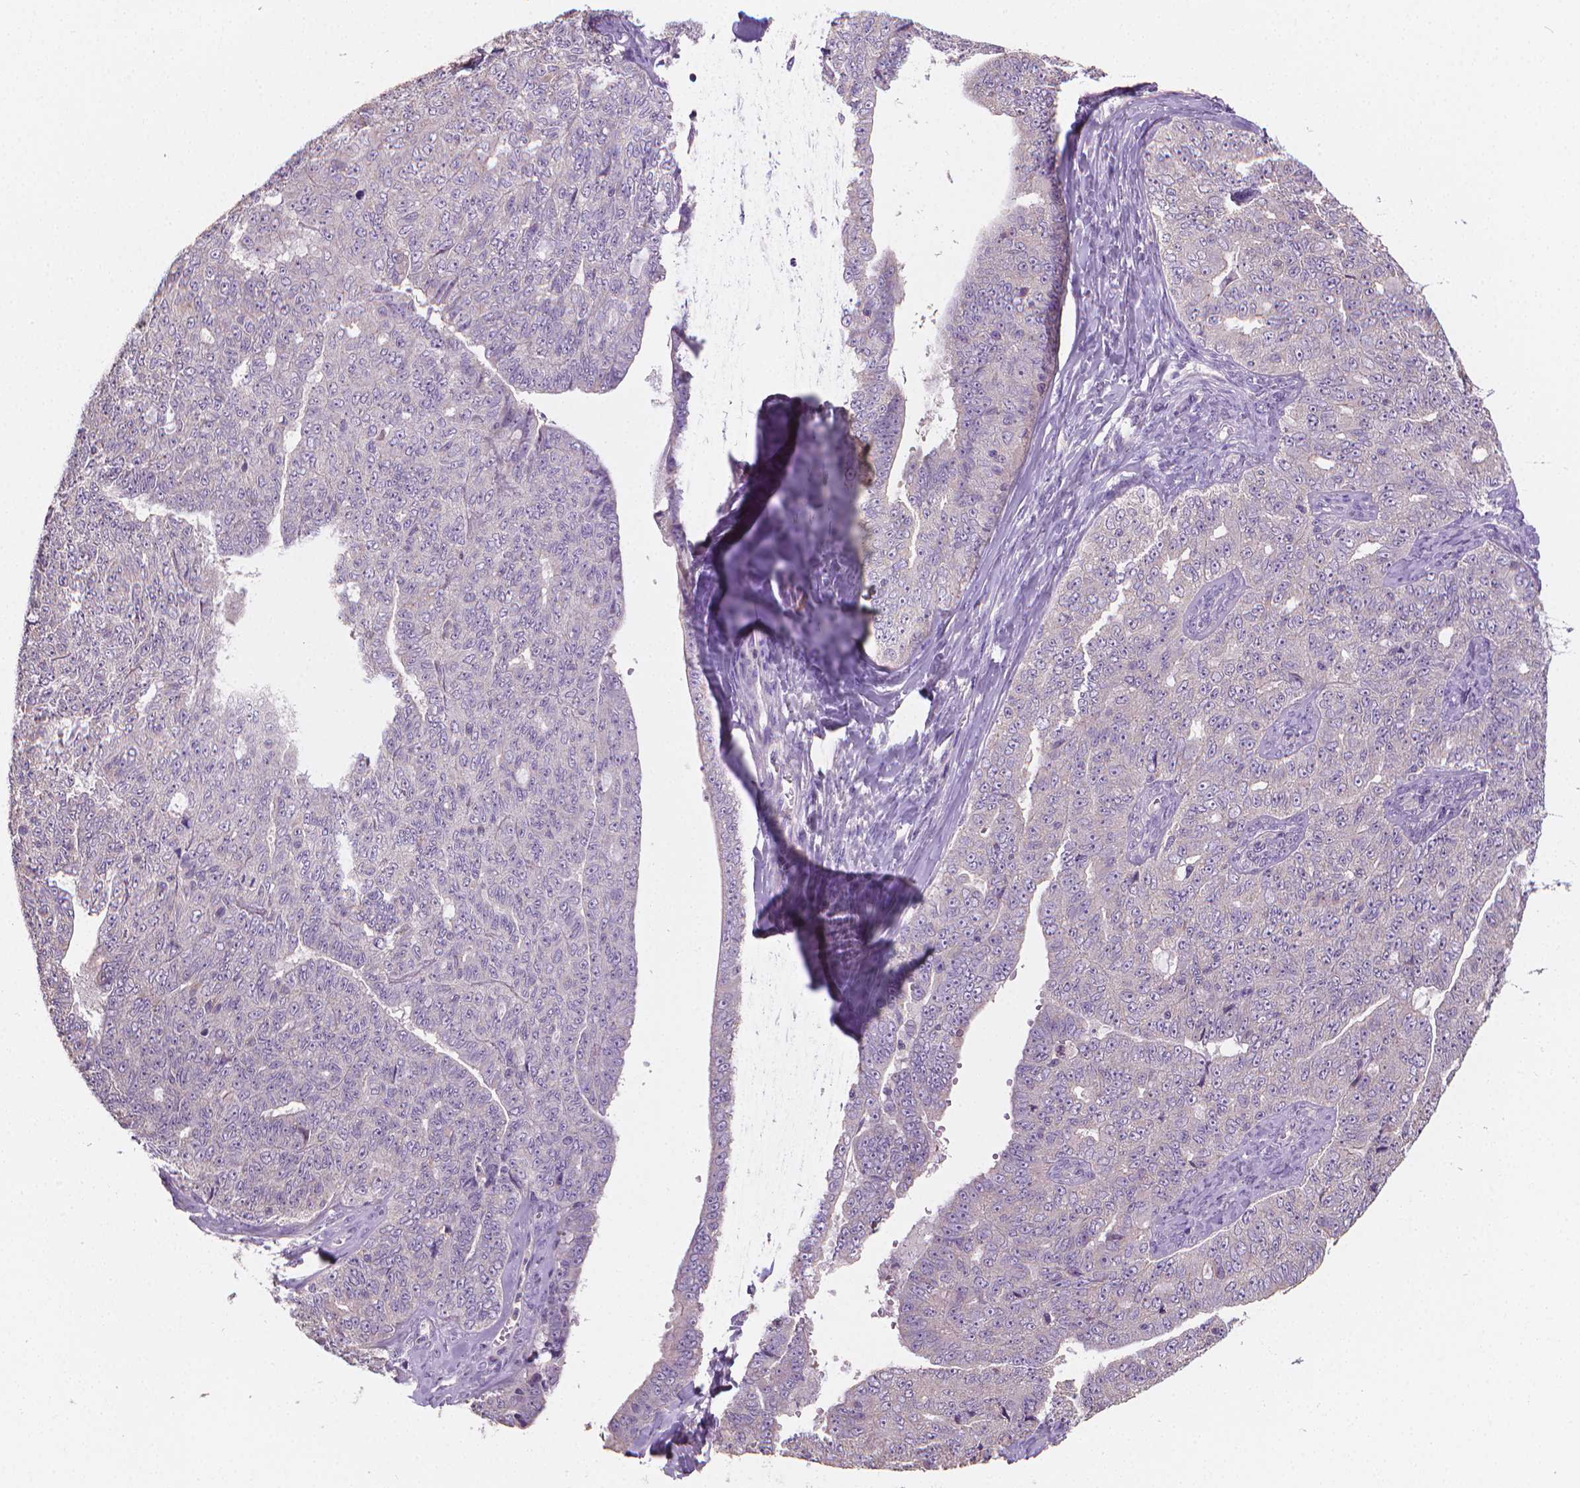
{"staining": {"intensity": "negative", "quantity": "none", "location": "none"}, "tissue": "ovarian cancer", "cell_type": "Tumor cells", "image_type": "cancer", "snomed": [{"axis": "morphology", "description": "Cystadenocarcinoma, serous, NOS"}, {"axis": "topography", "description": "Ovary"}], "caption": "An immunohistochemistry (IHC) micrograph of ovarian serous cystadenocarcinoma is shown. There is no staining in tumor cells of ovarian serous cystadenocarcinoma.", "gene": "CATIP", "patient": {"sex": "female", "age": 71}}